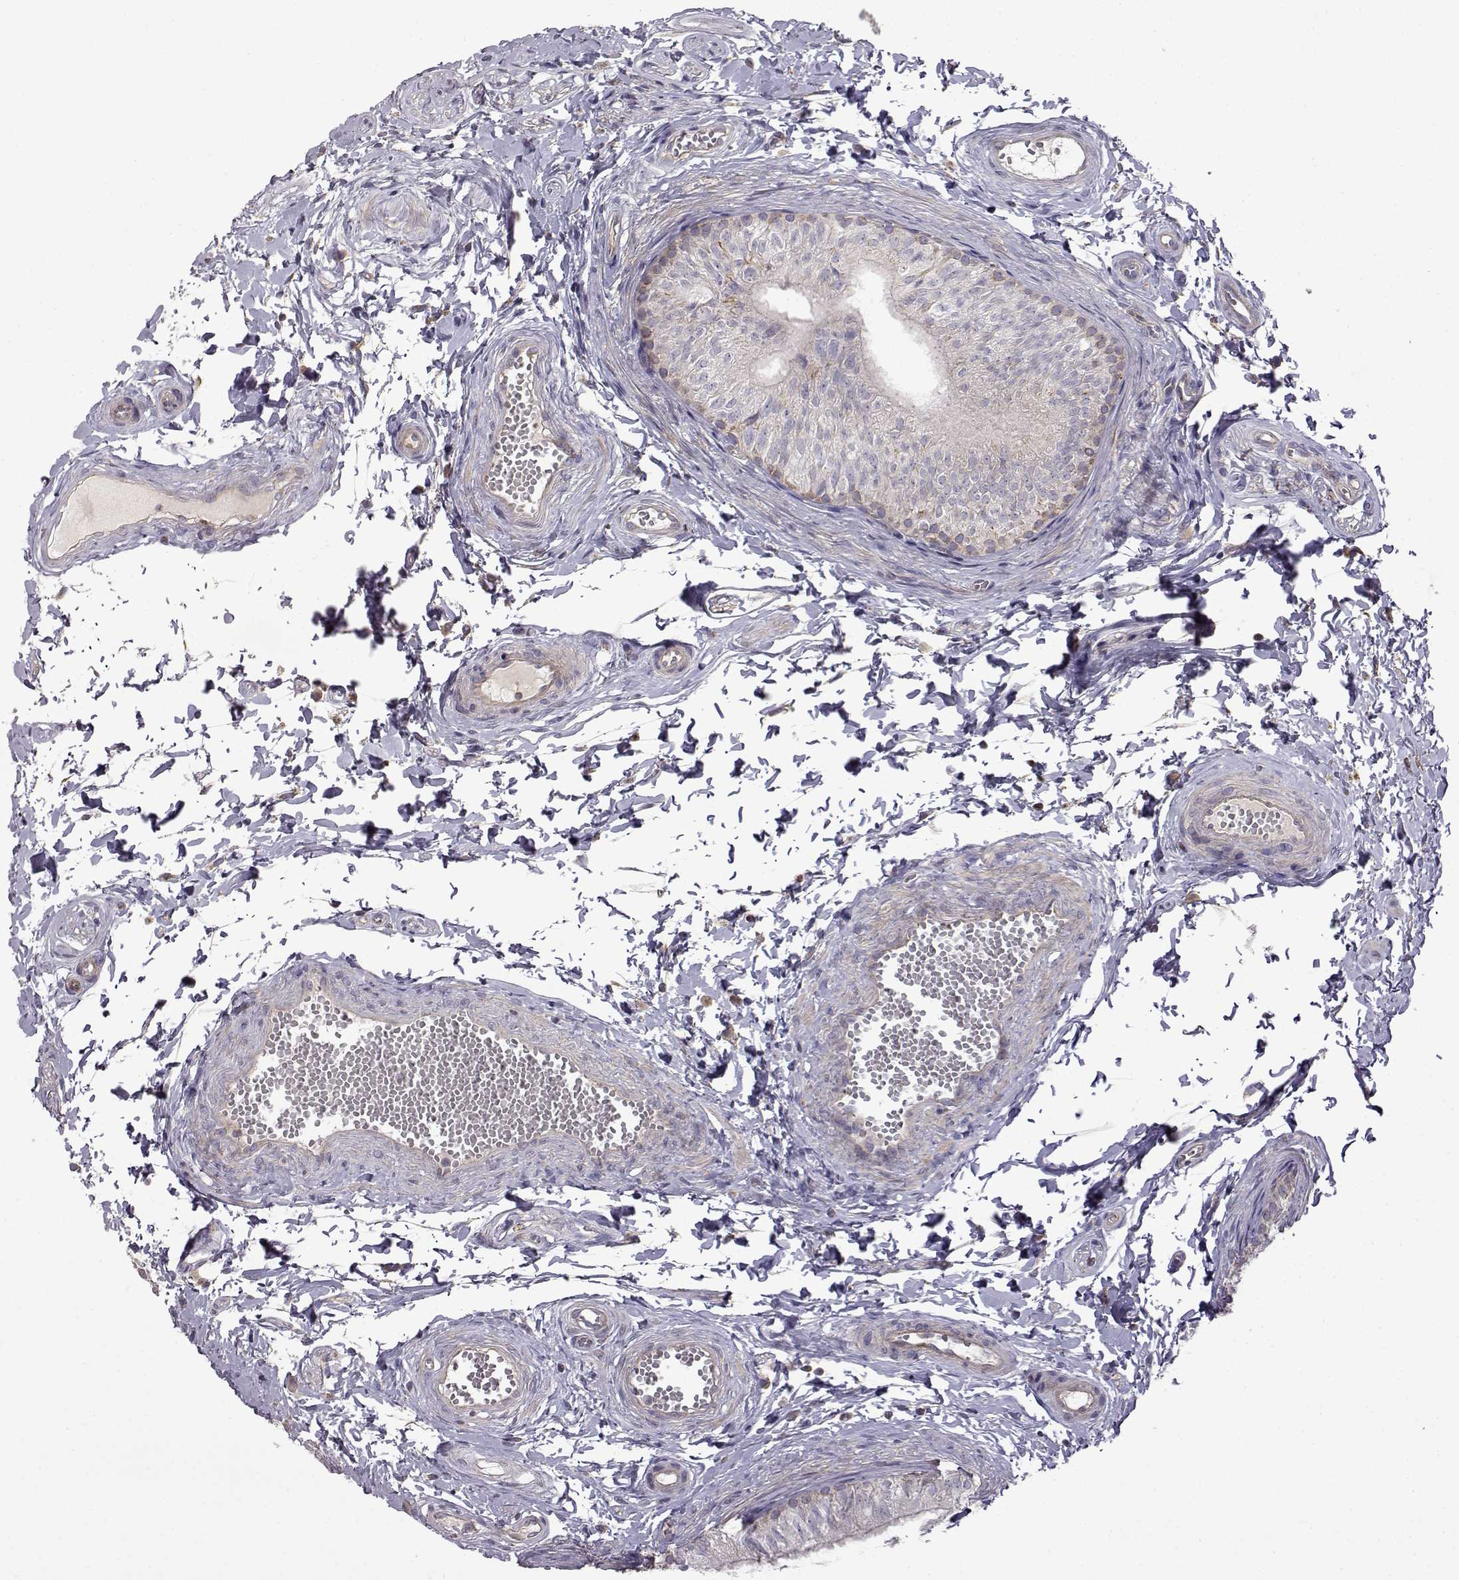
{"staining": {"intensity": "negative", "quantity": "none", "location": "none"}, "tissue": "epididymis", "cell_type": "Glandular cells", "image_type": "normal", "snomed": [{"axis": "morphology", "description": "Normal tissue, NOS"}, {"axis": "topography", "description": "Epididymis"}], "caption": "Glandular cells show no significant protein positivity in unremarkable epididymis.", "gene": "DDC", "patient": {"sex": "male", "age": 22}}